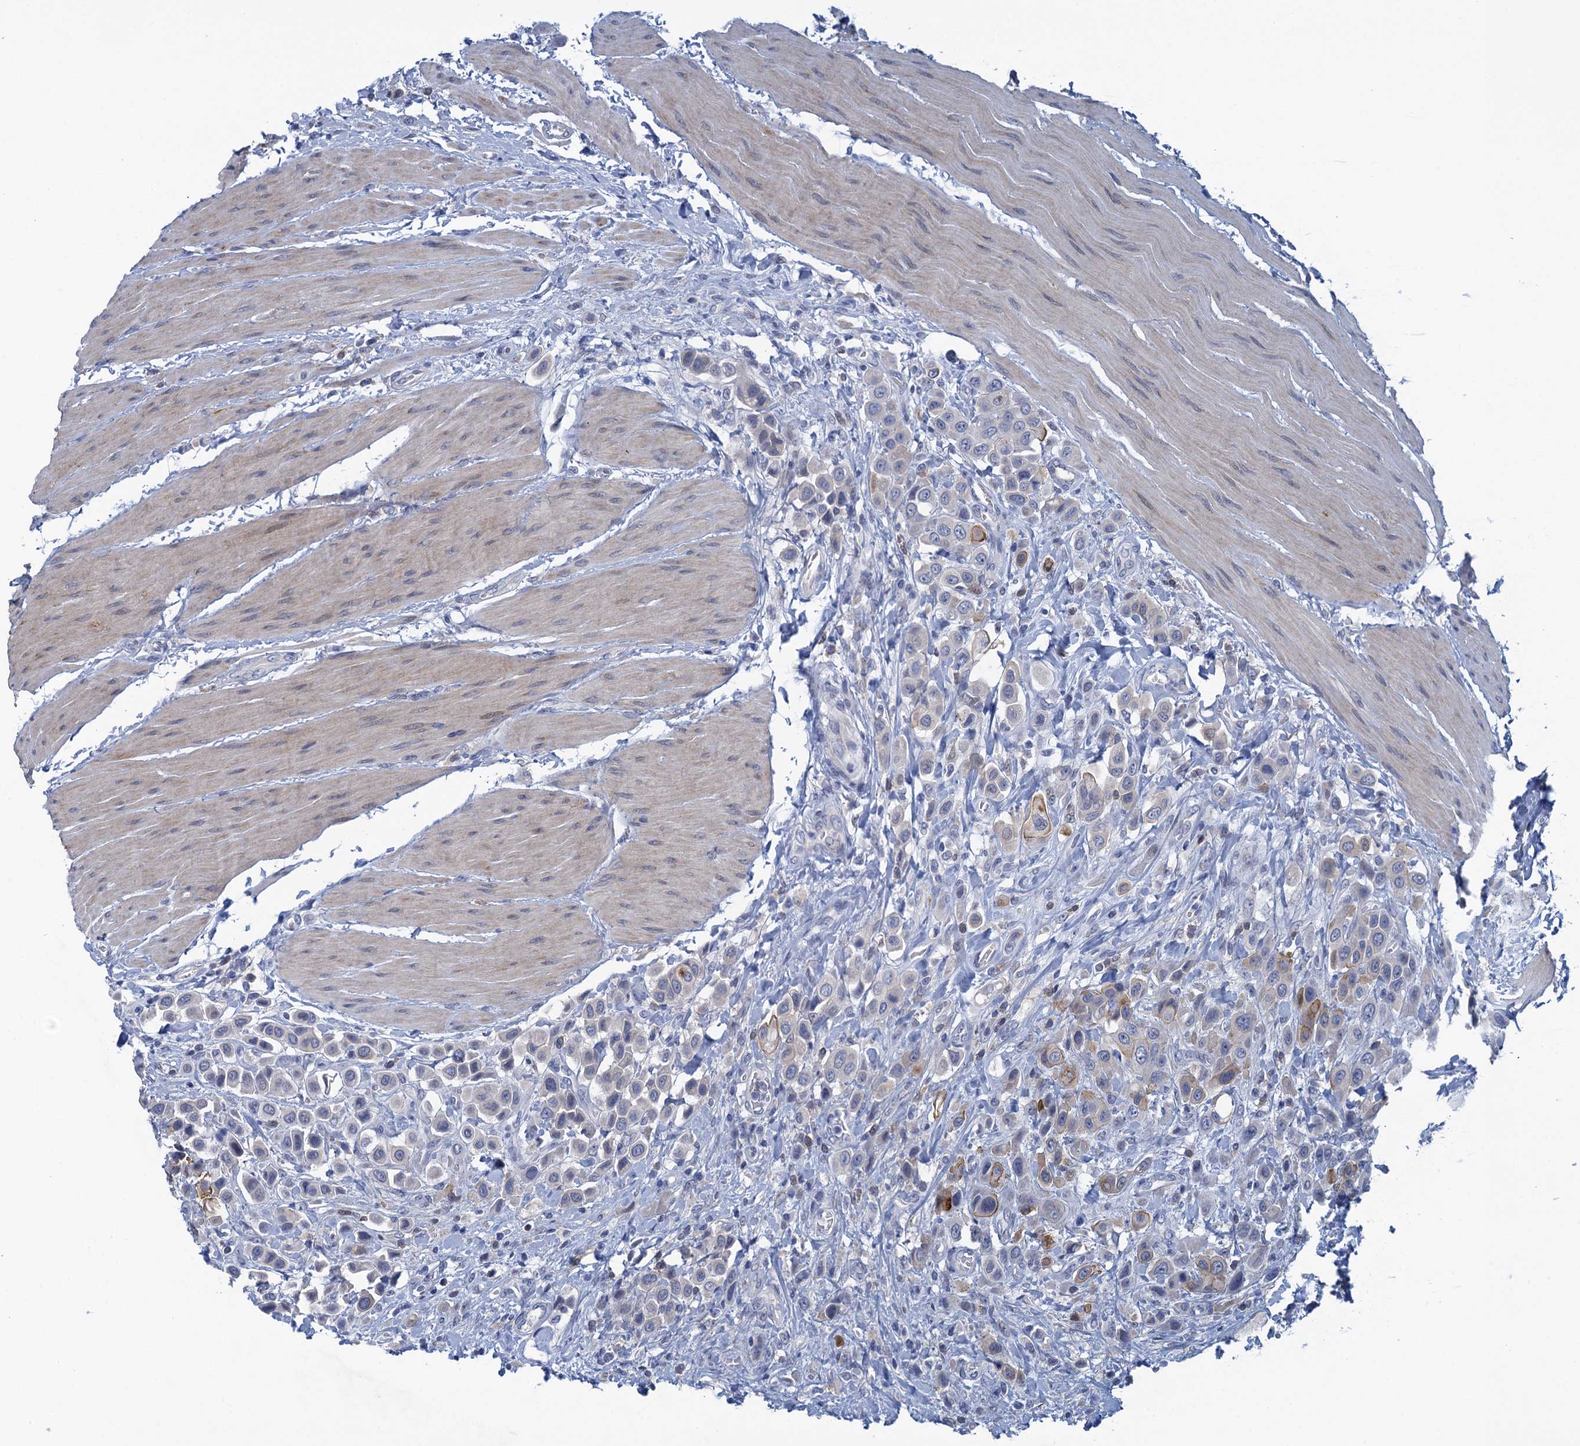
{"staining": {"intensity": "moderate", "quantity": "<25%", "location": "cytoplasmic/membranous"}, "tissue": "urothelial cancer", "cell_type": "Tumor cells", "image_type": "cancer", "snomed": [{"axis": "morphology", "description": "Urothelial carcinoma, High grade"}, {"axis": "topography", "description": "Urinary bladder"}], "caption": "Moderate cytoplasmic/membranous staining for a protein is appreciated in approximately <25% of tumor cells of high-grade urothelial carcinoma using immunohistochemistry.", "gene": "SCEL", "patient": {"sex": "male", "age": 50}}